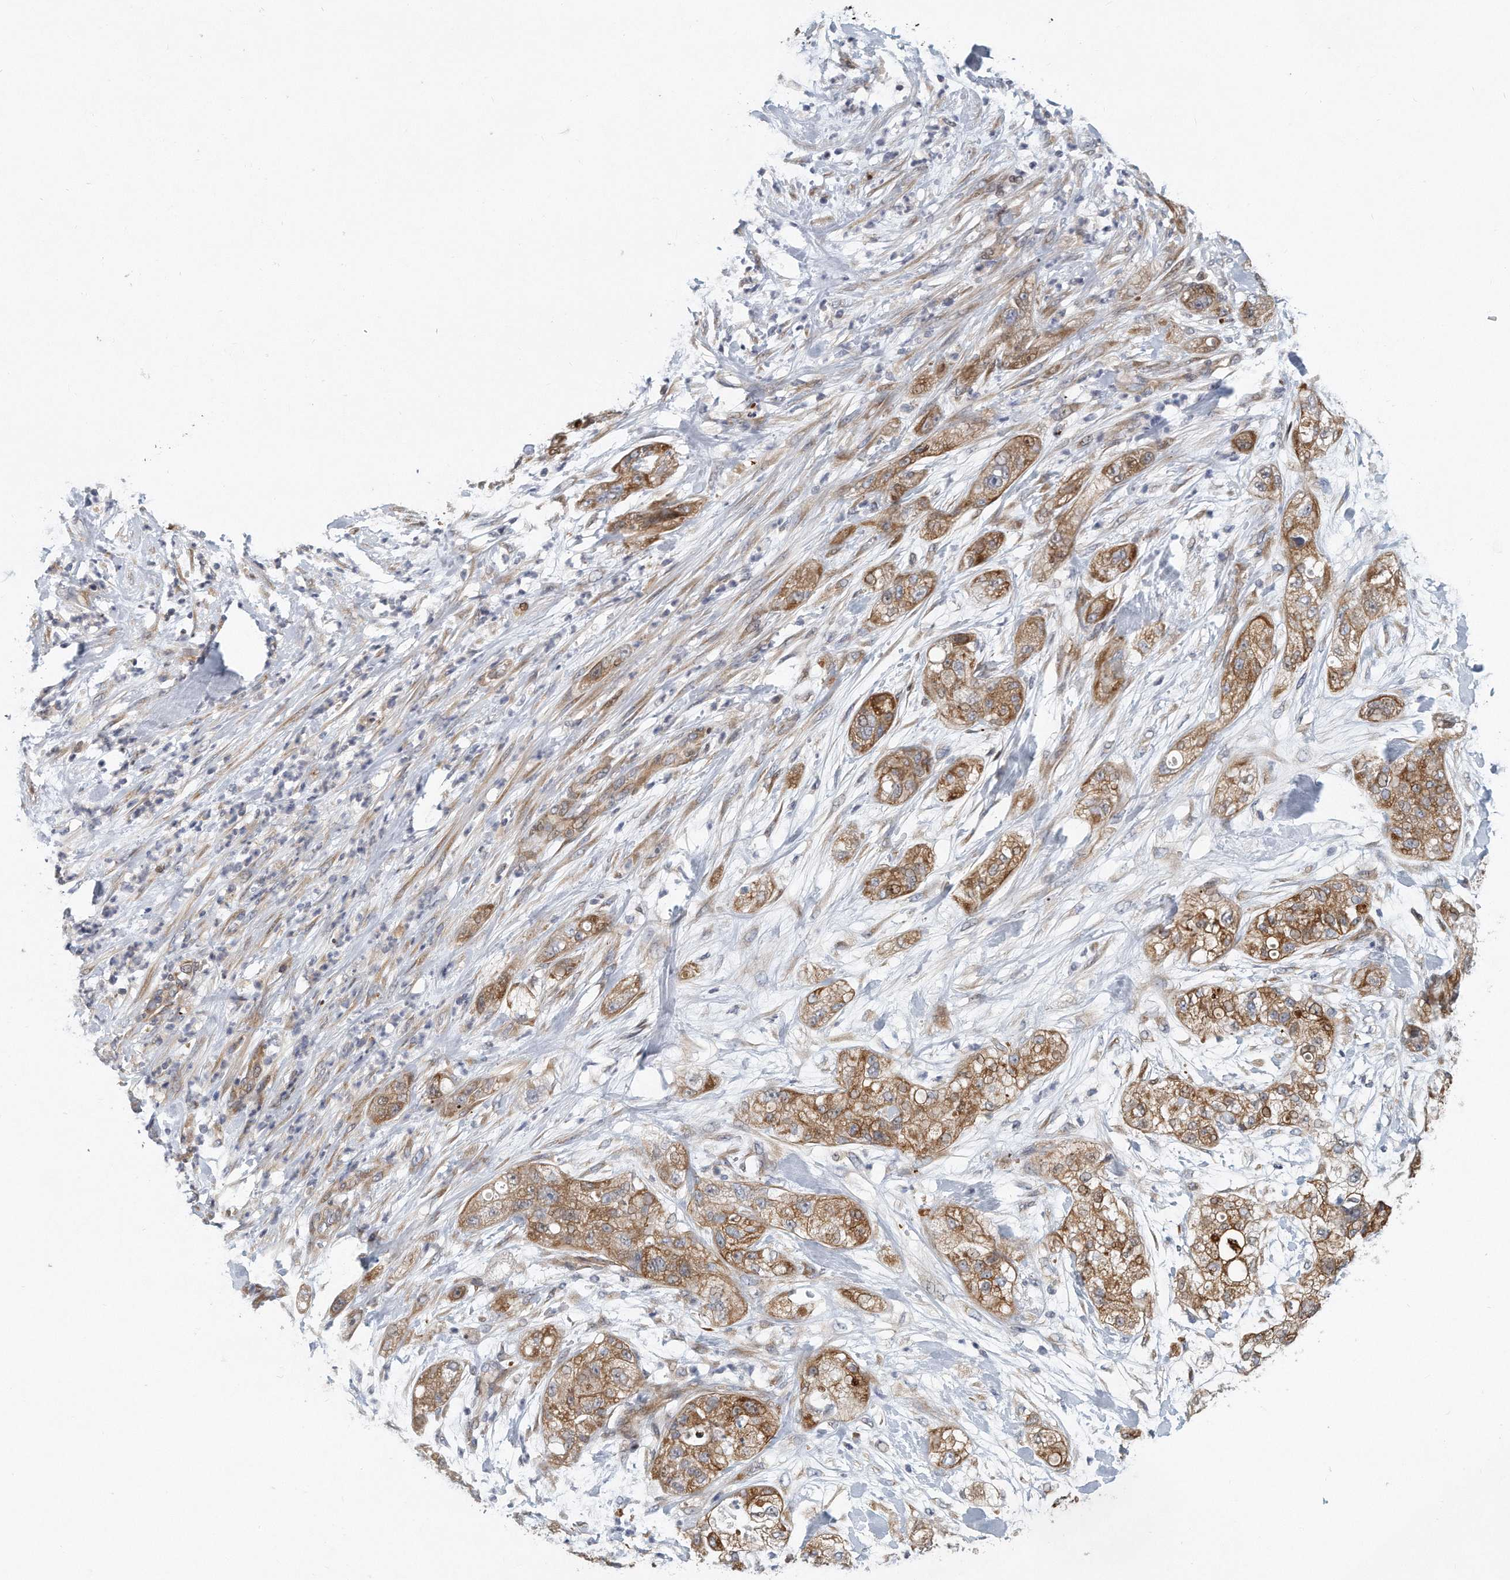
{"staining": {"intensity": "moderate", "quantity": ">75%", "location": "cytoplasmic/membranous"}, "tissue": "pancreatic cancer", "cell_type": "Tumor cells", "image_type": "cancer", "snomed": [{"axis": "morphology", "description": "Adenocarcinoma, NOS"}, {"axis": "topography", "description": "Pancreas"}], "caption": "Human pancreatic cancer (adenocarcinoma) stained with a protein marker displays moderate staining in tumor cells.", "gene": "PCDH8", "patient": {"sex": "female", "age": 78}}